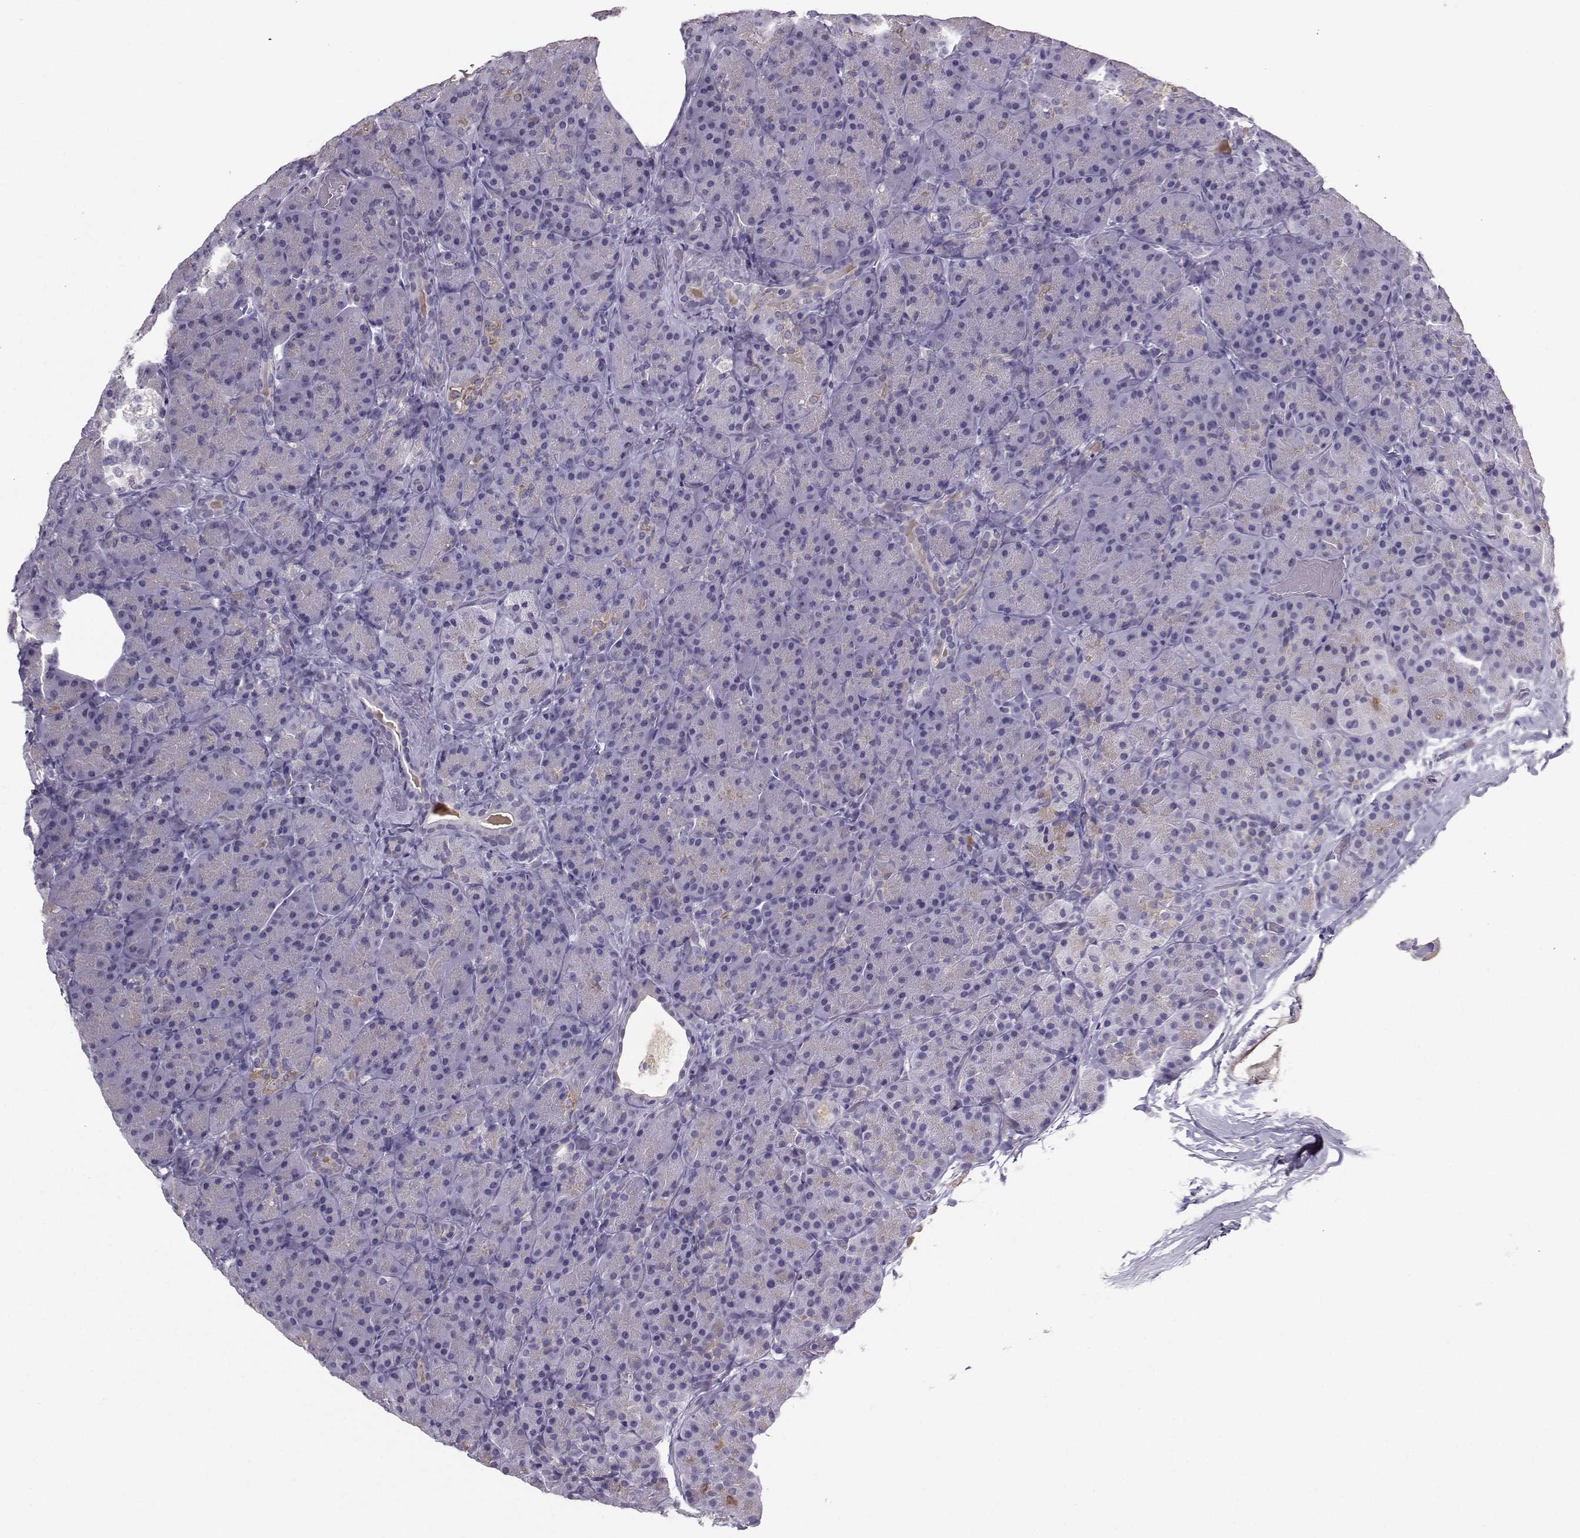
{"staining": {"intensity": "negative", "quantity": "none", "location": "none"}, "tissue": "pancreas", "cell_type": "Exocrine glandular cells", "image_type": "normal", "snomed": [{"axis": "morphology", "description": "Normal tissue, NOS"}, {"axis": "topography", "description": "Pancreas"}], "caption": "DAB immunohistochemical staining of unremarkable human pancreas displays no significant positivity in exocrine glandular cells. (IHC, brightfield microscopy, high magnification).", "gene": "DNAAF1", "patient": {"sex": "male", "age": 57}}